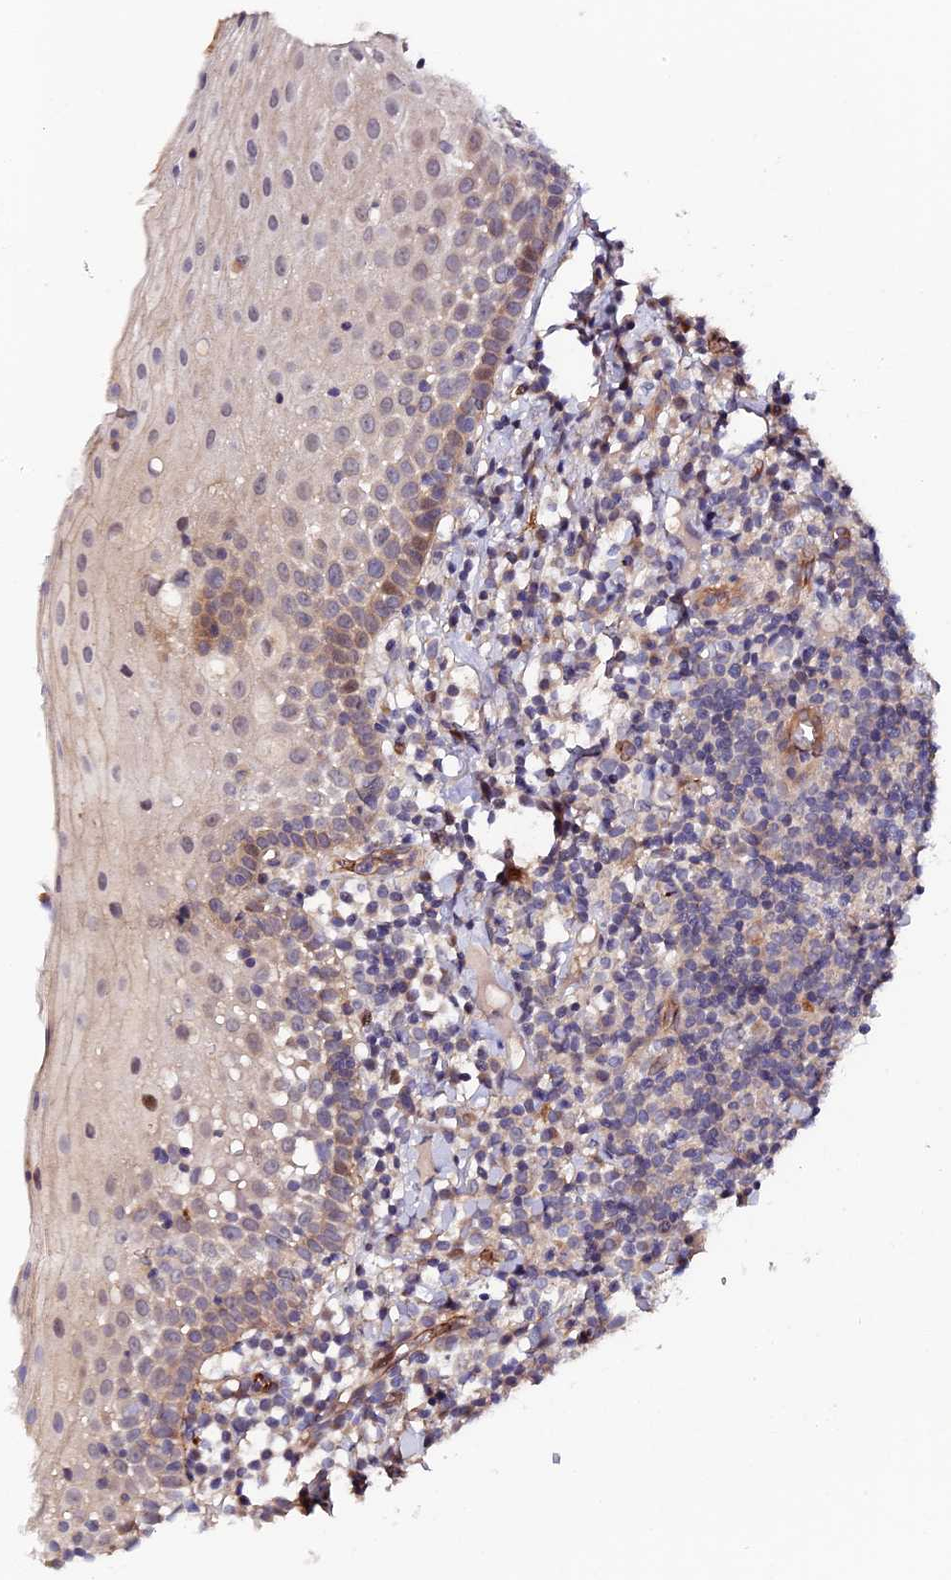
{"staining": {"intensity": "weak", "quantity": "<25%", "location": "cytoplasmic/membranous"}, "tissue": "oral mucosa", "cell_type": "Squamous epithelial cells", "image_type": "normal", "snomed": [{"axis": "morphology", "description": "Normal tissue, NOS"}, {"axis": "topography", "description": "Oral tissue"}], "caption": "DAB (3,3'-diaminobenzidine) immunohistochemical staining of unremarkable oral mucosa shows no significant expression in squamous epithelial cells. (DAB (3,3'-diaminobenzidine) immunohistochemistry with hematoxylin counter stain).", "gene": "MISP3", "patient": {"sex": "female", "age": 69}}